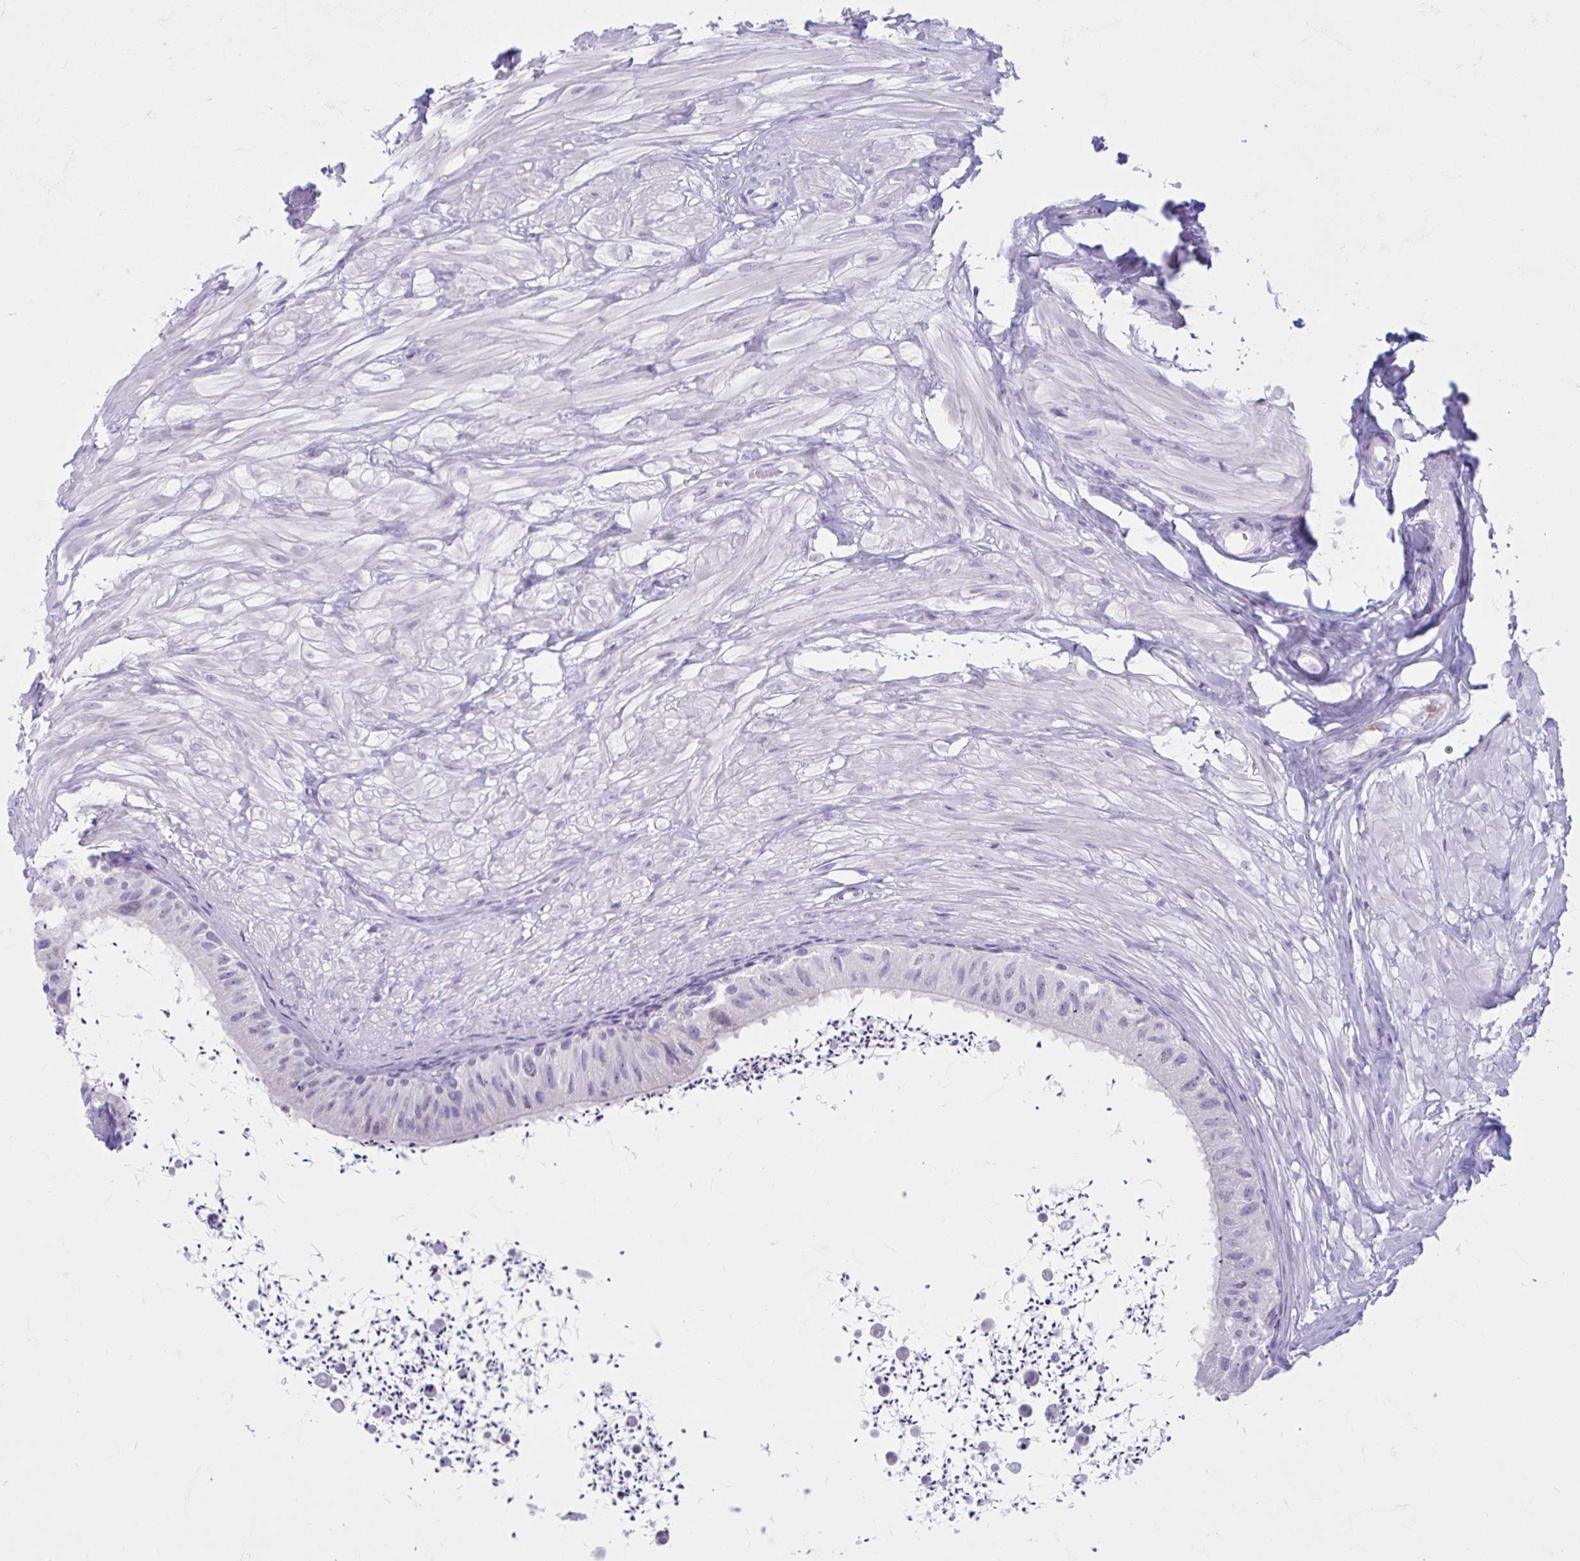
{"staining": {"intensity": "negative", "quantity": "none", "location": "none"}, "tissue": "epididymis", "cell_type": "Glandular cells", "image_type": "normal", "snomed": [{"axis": "morphology", "description": "Normal tissue, NOS"}, {"axis": "topography", "description": "Epididymis"}, {"axis": "topography", "description": "Peripheral nerve tissue"}], "caption": "DAB immunohistochemical staining of unremarkable human epididymis shows no significant expression in glandular cells.", "gene": "CEP120", "patient": {"sex": "male", "age": 32}}